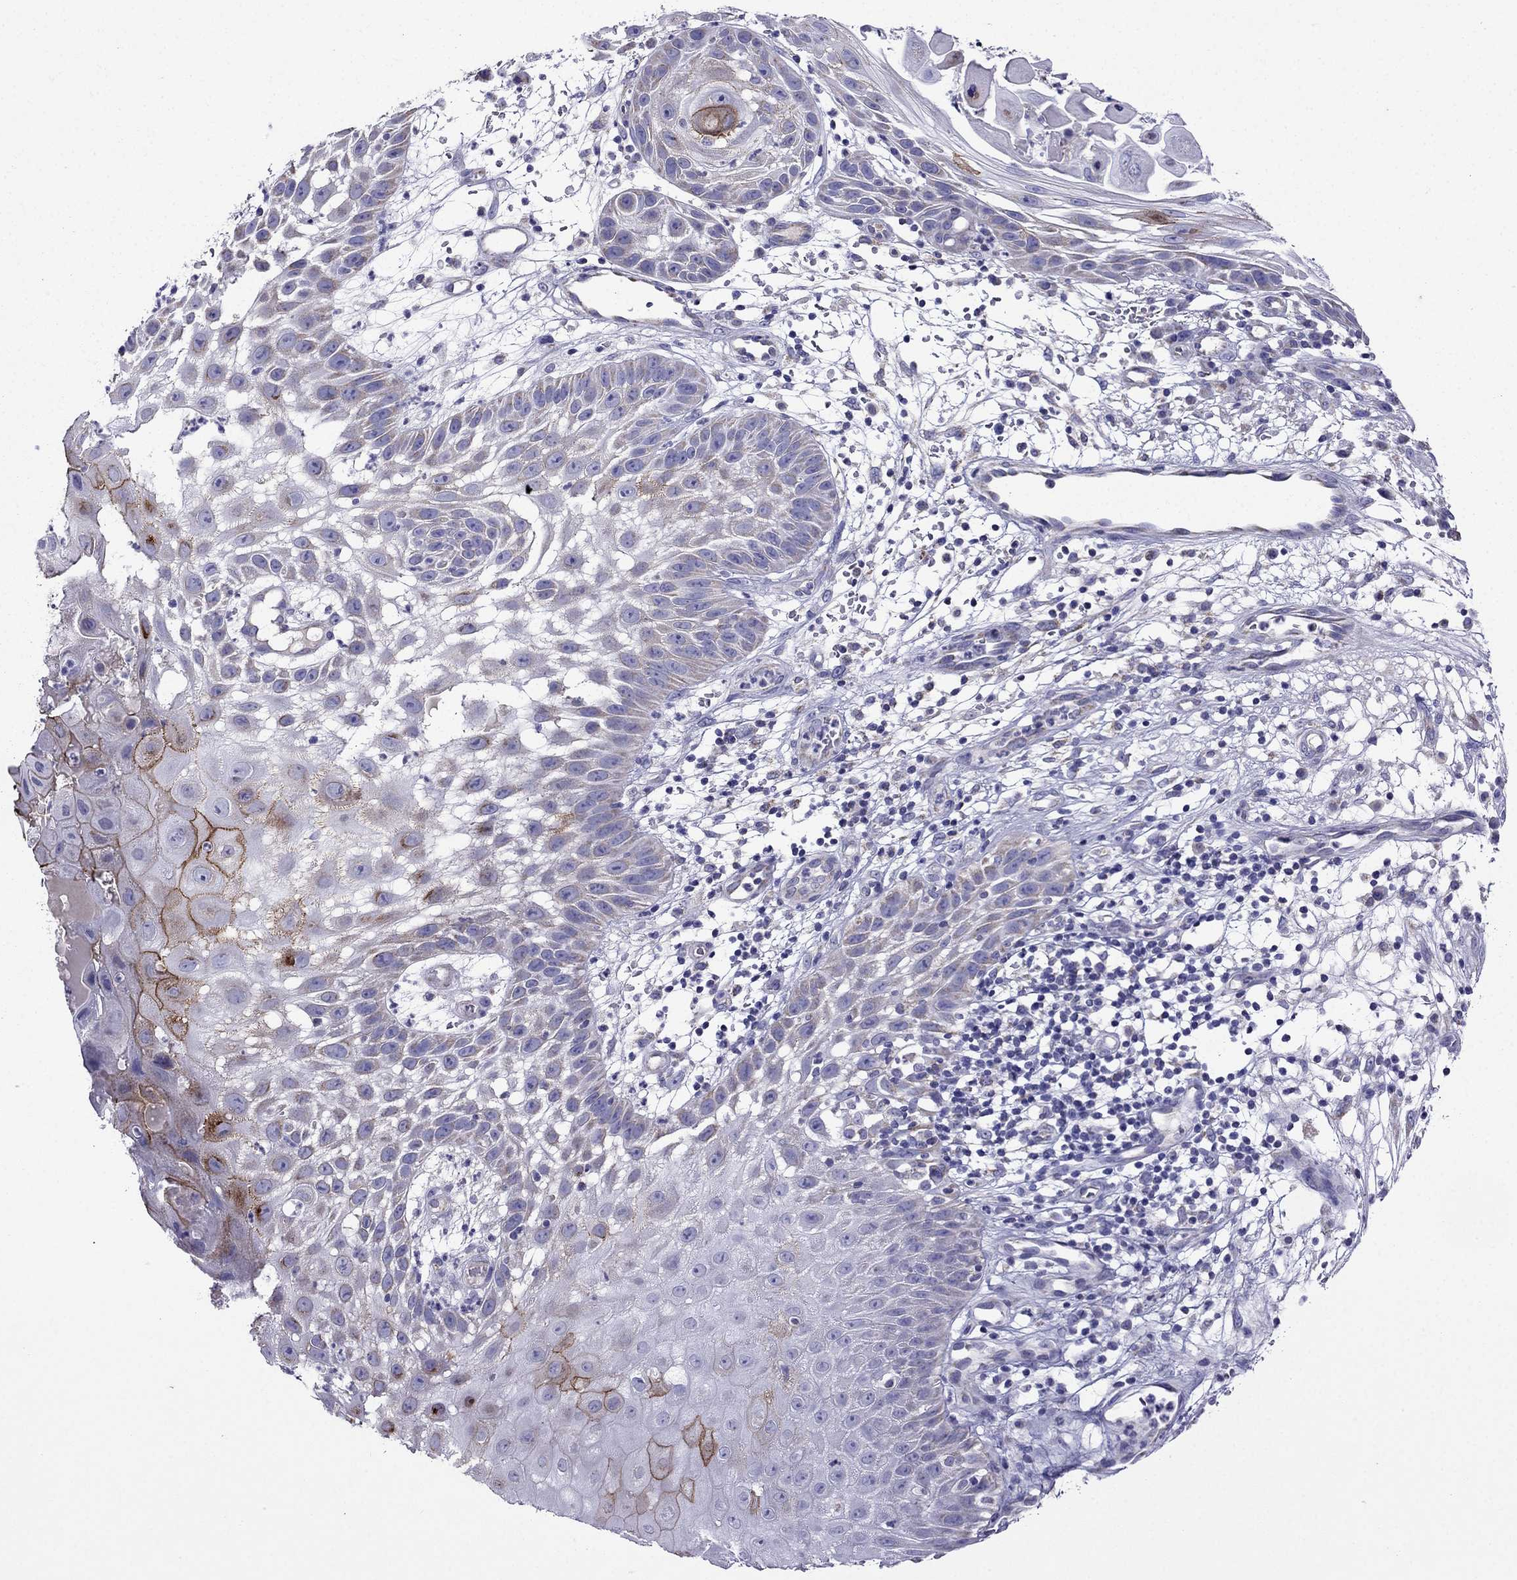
{"staining": {"intensity": "strong", "quantity": "25%-75%", "location": "cytoplasmic/membranous"}, "tissue": "skin cancer", "cell_type": "Tumor cells", "image_type": "cancer", "snomed": [{"axis": "morphology", "description": "Normal tissue, NOS"}, {"axis": "morphology", "description": "Squamous cell carcinoma, NOS"}, {"axis": "topography", "description": "Skin"}], "caption": "Protein staining by immunohistochemistry (IHC) exhibits strong cytoplasmic/membranous expression in about 25%-75% of tumor cells in skin cancer.", "gene": "DSC1", "patient": {"sex": "male", "age": 79}}